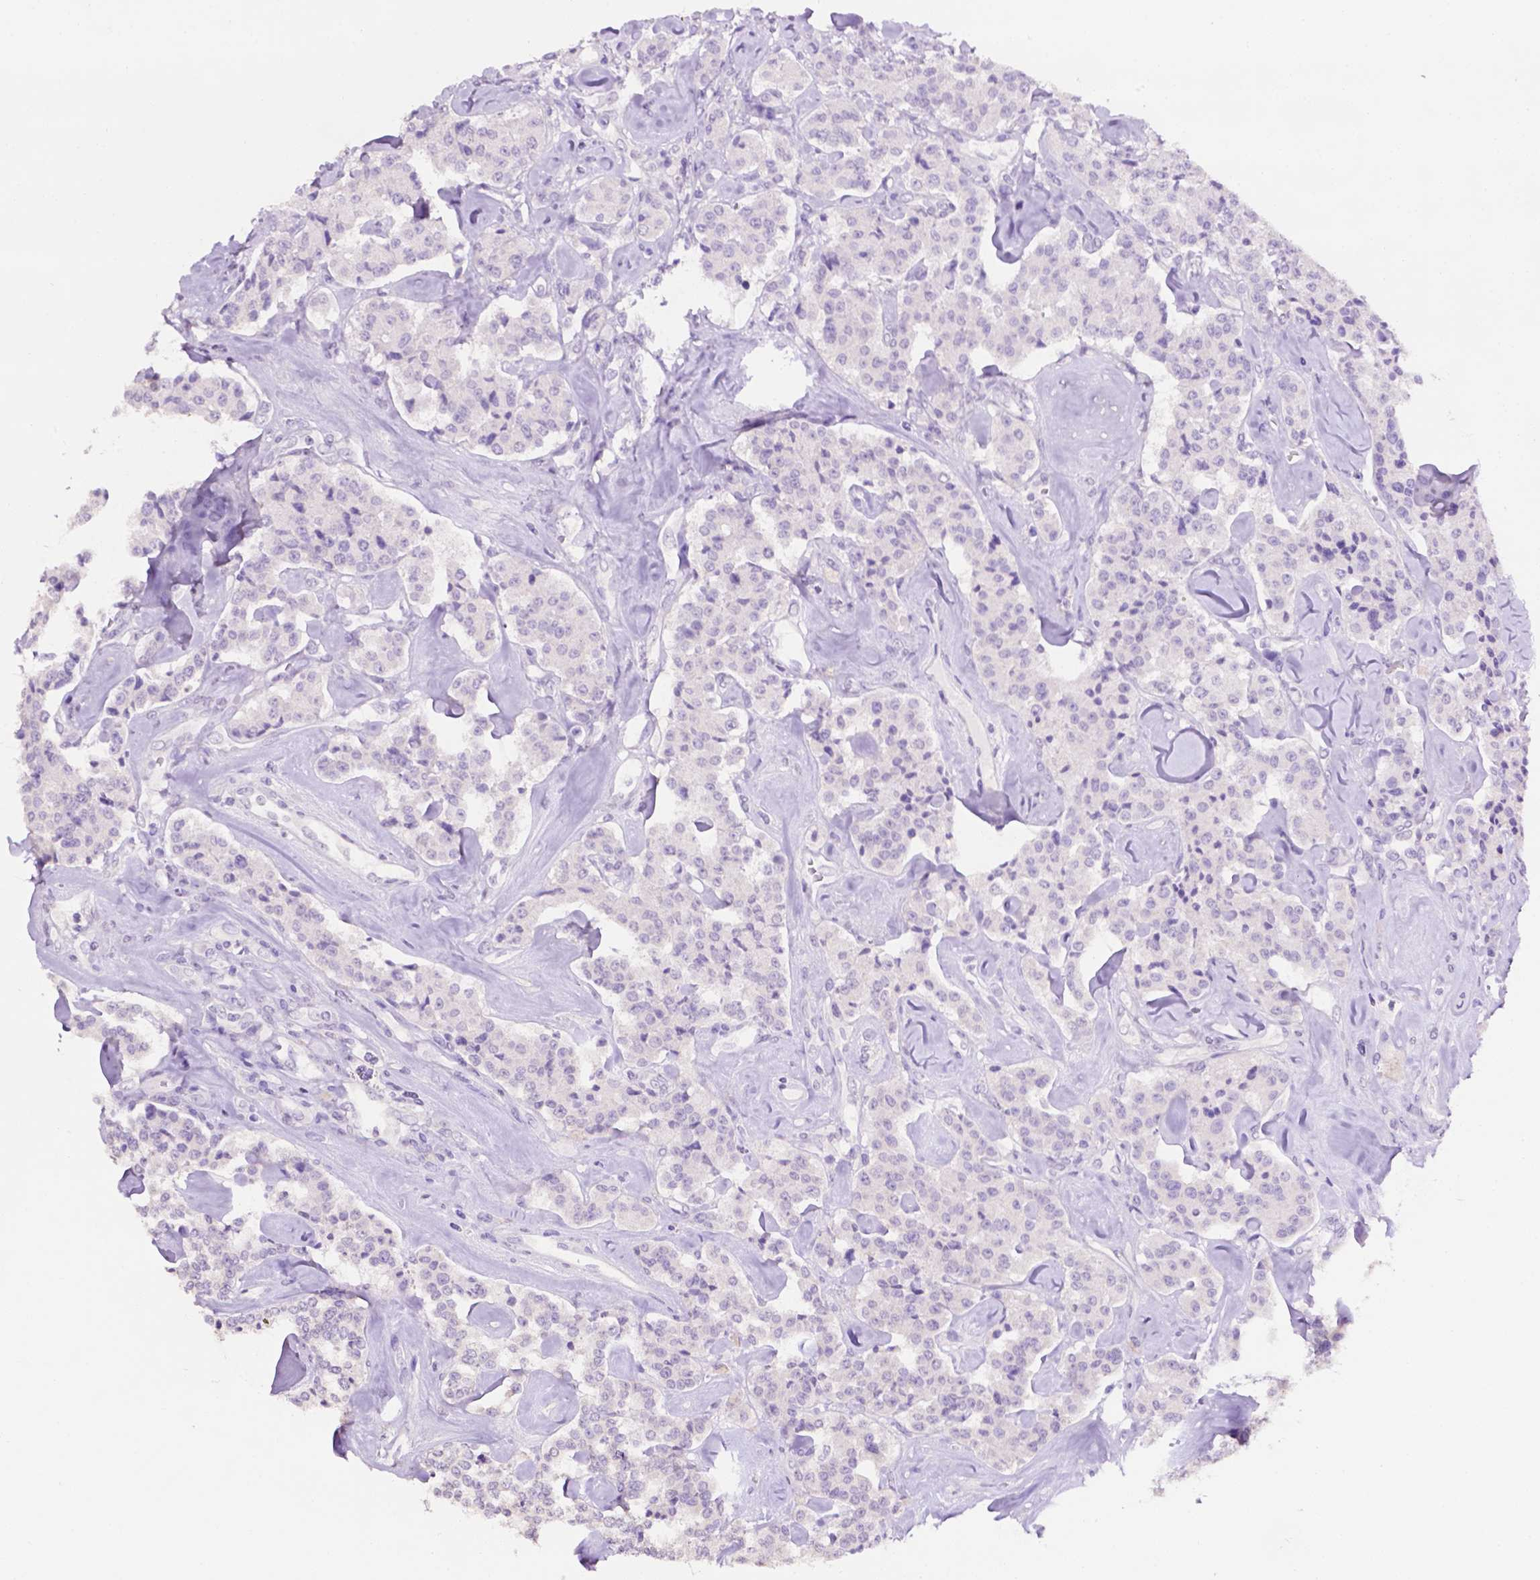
{"staining": {"intensity": "negative", "quantity": "none", "location": "none"}, "tissue": "carcinoid", "cell_type": "Tumor cells", "image_type": "cancer", "snomed": [{"axis": "morphology", "description": "Carcinoid, malignant, NOS"}, {"axis": "topography", "description": "Pancreas"}], "caption": "Tumor cells are negative for brown protein staining in carcinoid (malignant).", "gene": "TACSTD2", "patient": {"sex": "male", "age": 41}}